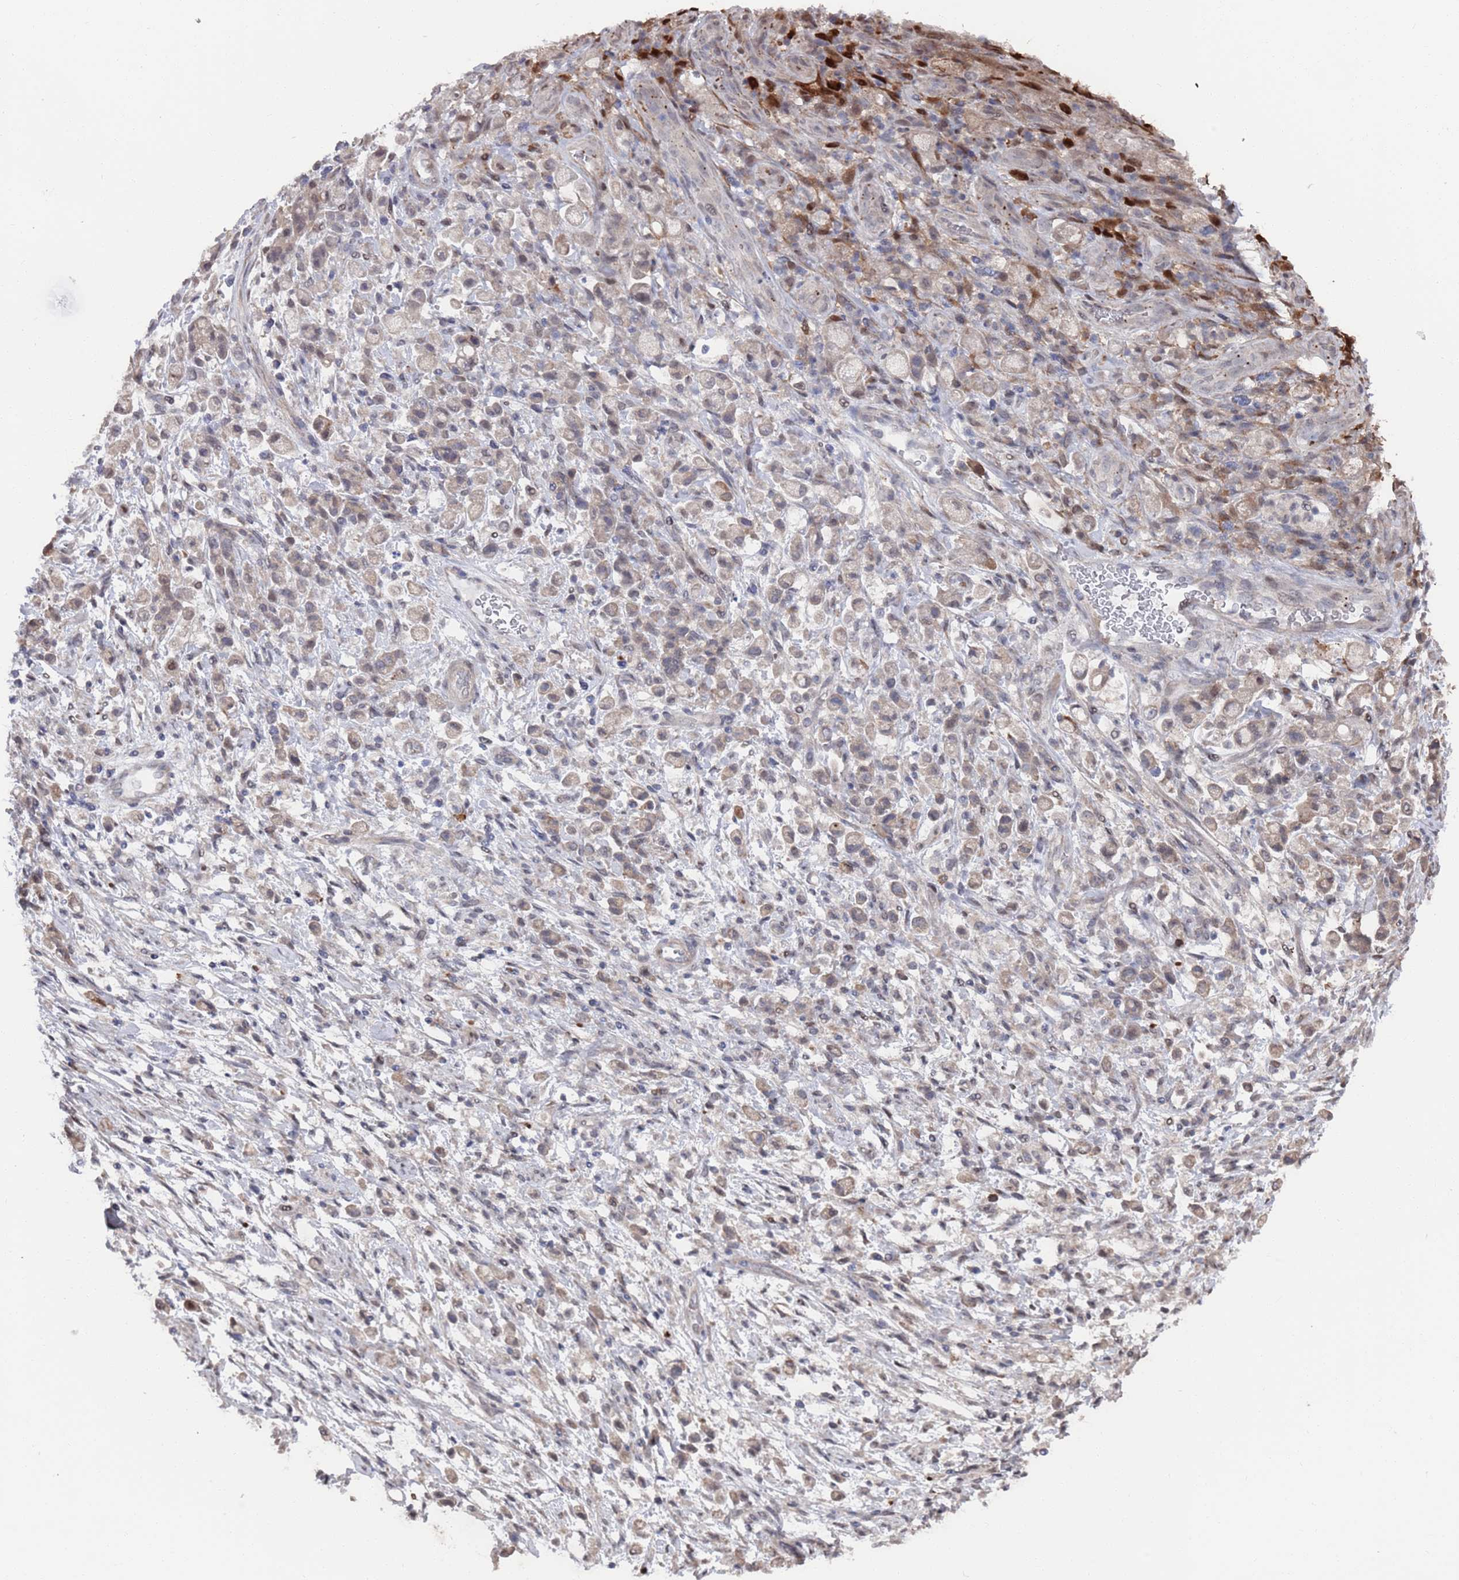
{"staining": {"intensity": "weak", "quantity": "<25%", "location": "cytoplasmic/membranous"}, "tissue": "stomach cancer", "cell_type": "Tumor cells", "image_type": "cancer", "snomed": [{"axis": "morphology", "description": "Adenocarcinoma, NOS"}, {"axis": "topography", "description": "Stomach"}], "caption": "A high-resolution image shows IHC staining of stomach cancer, which exhibits no significant positivity in tumor cells.", "gene": "DGKD", "patient": {"sex": "female", "age": 60}}